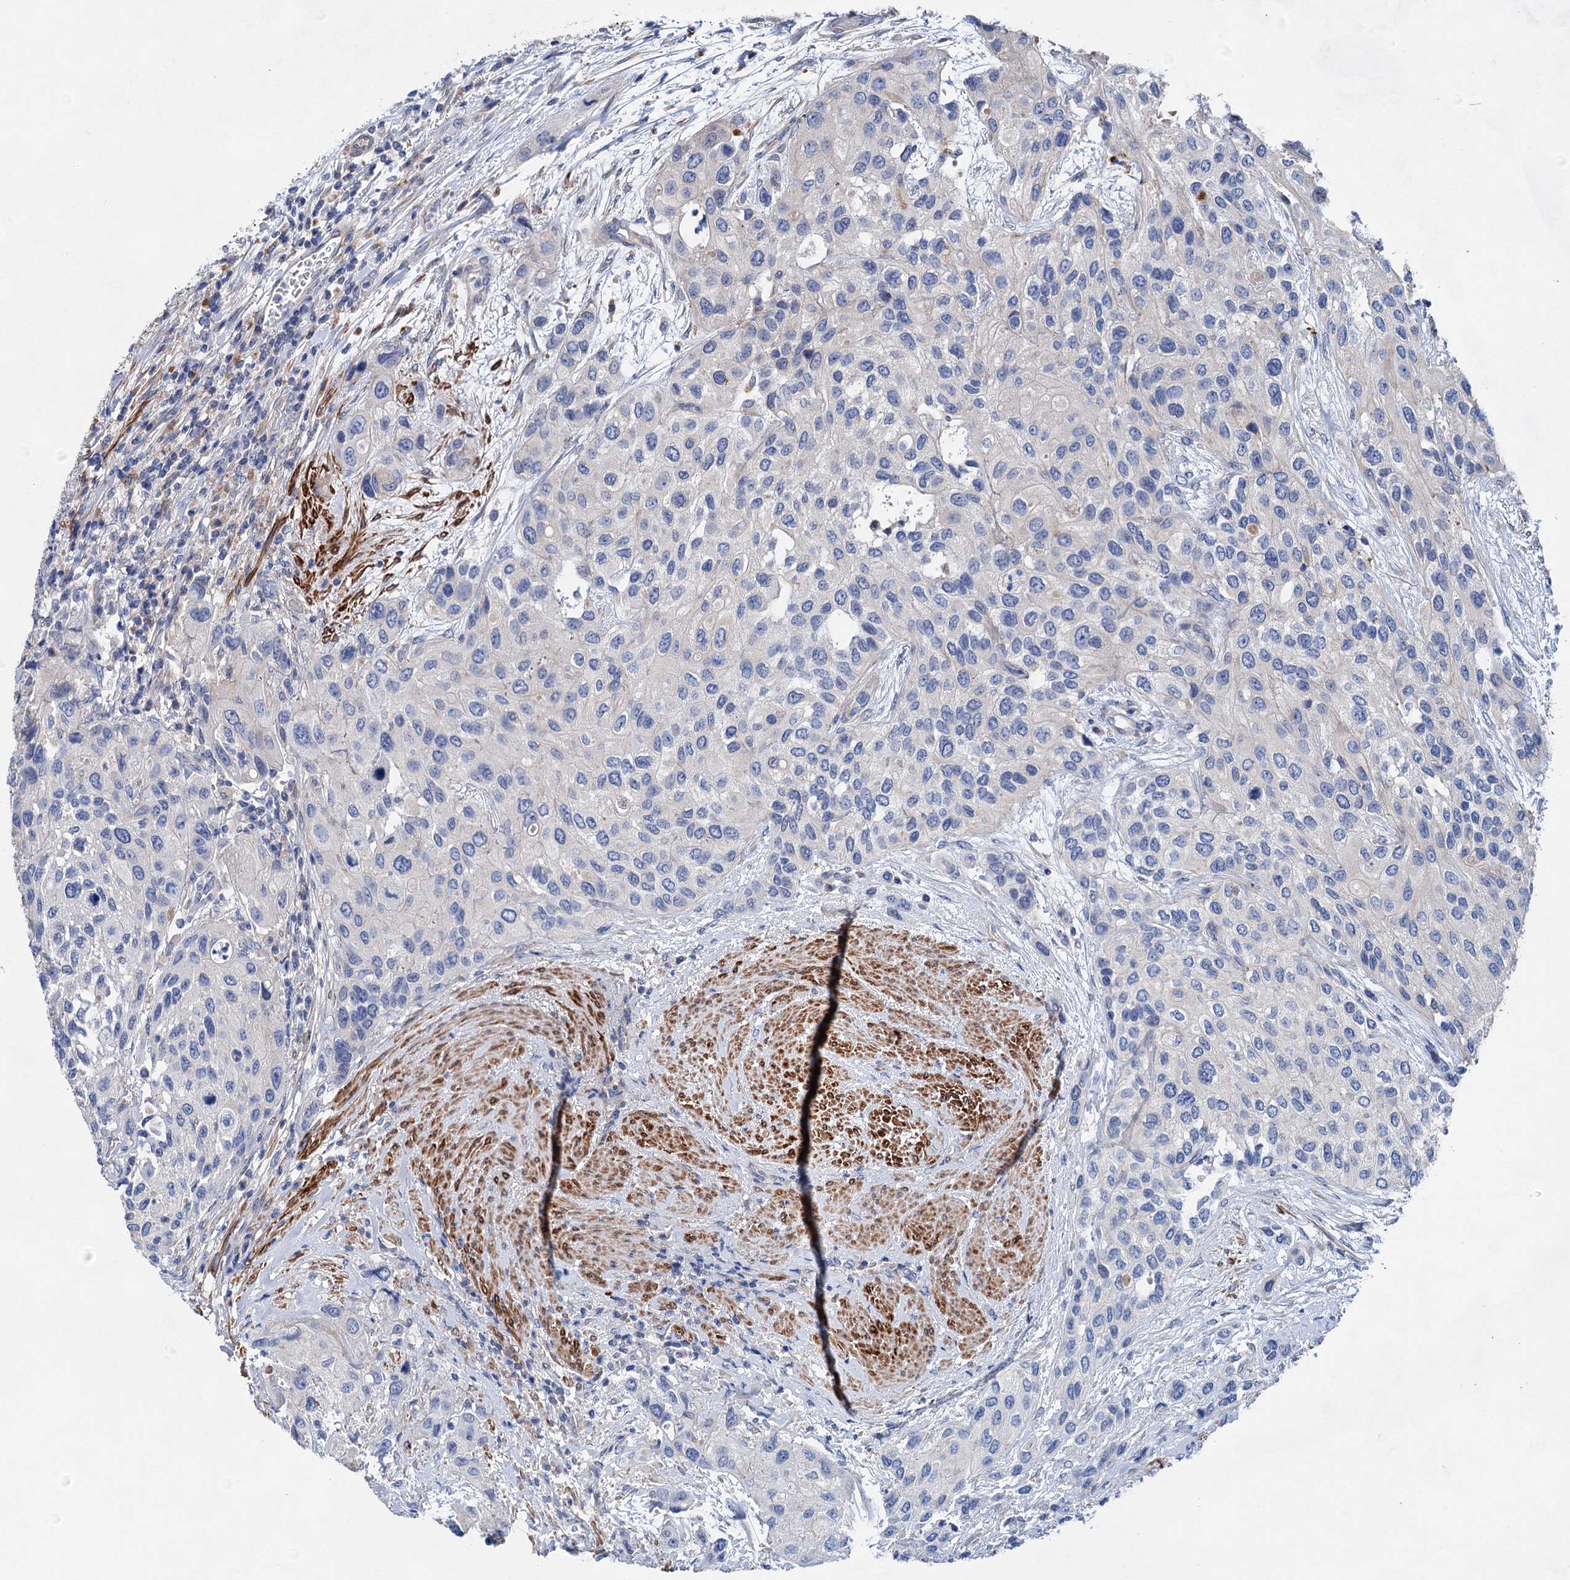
{"staining": {"intensity": "negative", "quantity": "none", "location": "none"}, "tissue": "urothelial cancer", "cell_type": "Tumor cells", "image_type": "cancer", "snomed": [{"axis": "morphology", "description": "Normal tissue, NOS"}, {"axis": "morphology", "description": "Urothelial carcinoma, High grade"}, {"axis": "topography", "description": "Vascular tissue"}, {"axis": "topography", "description": "Urinary bladder"}], "caption": "Immunohistochemical staining of human high-grade urothelial carcinoma reveals no significant staining in tumor cells.", "gene": "GPR155", "patient": {"sex": "female", "age": 56}}